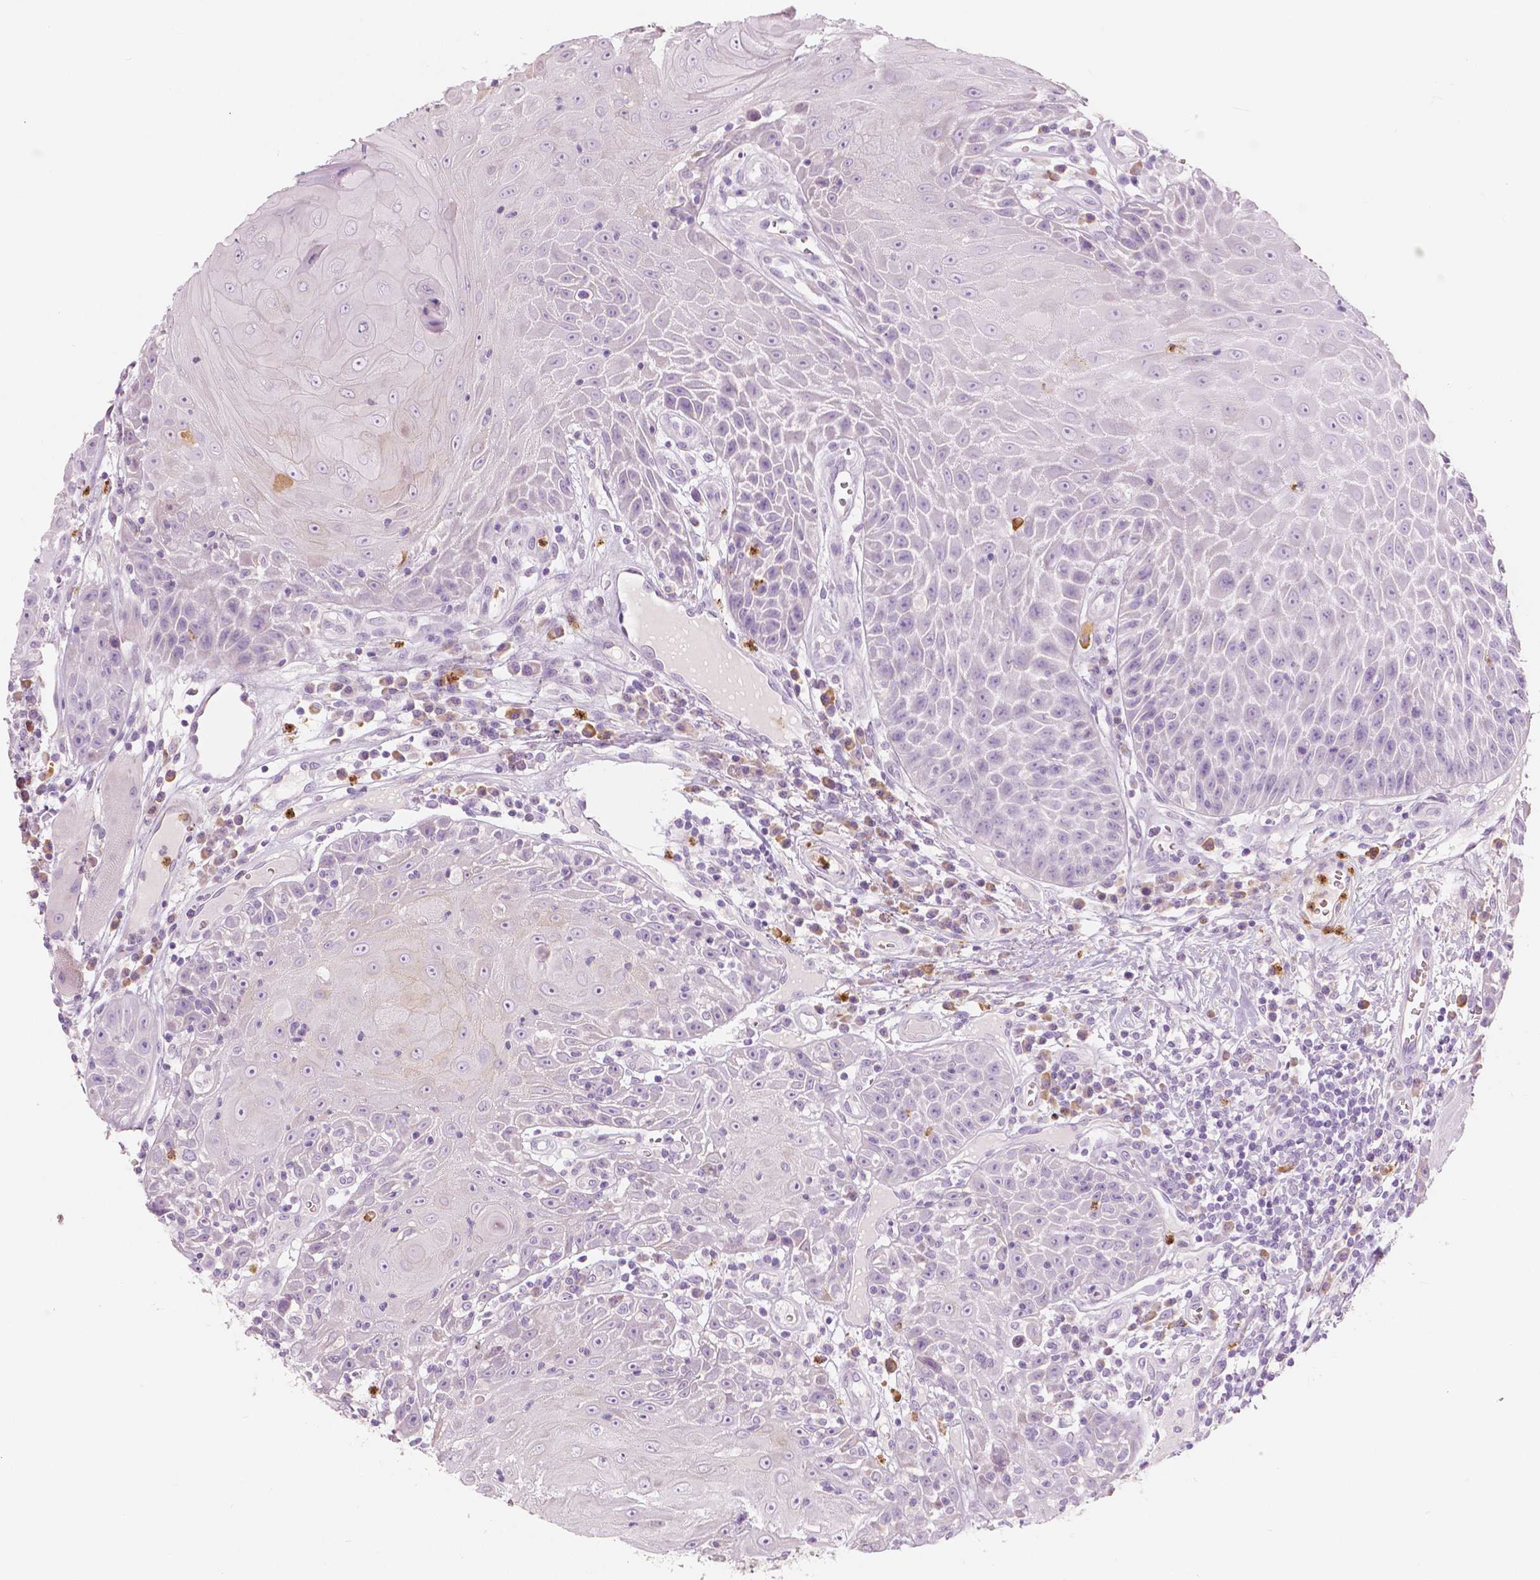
{"staining": {"intensity": "negative", "quantity": "none", "location": "none"}, "tissue": "head and neck cancer", "cell_type": "Tumor cells", "image_type": "cancer", "snomed": [{"axis": "morphology", "description": "Squamous cell carcinoma, NOS"}, {"axis": "topography", "description": "Head-Neck"}], "caption": "The histopathology image displays no staining of tumor cells in head and neck squamous cell carcinoma. (DAB (3,3'-diaminobenzidine) immunohistochemistry (IHC) visualized using brightfield microscopy, high magnification).", "gene": "CXCR2", "patient": {"sex": "male", "age": 52}}